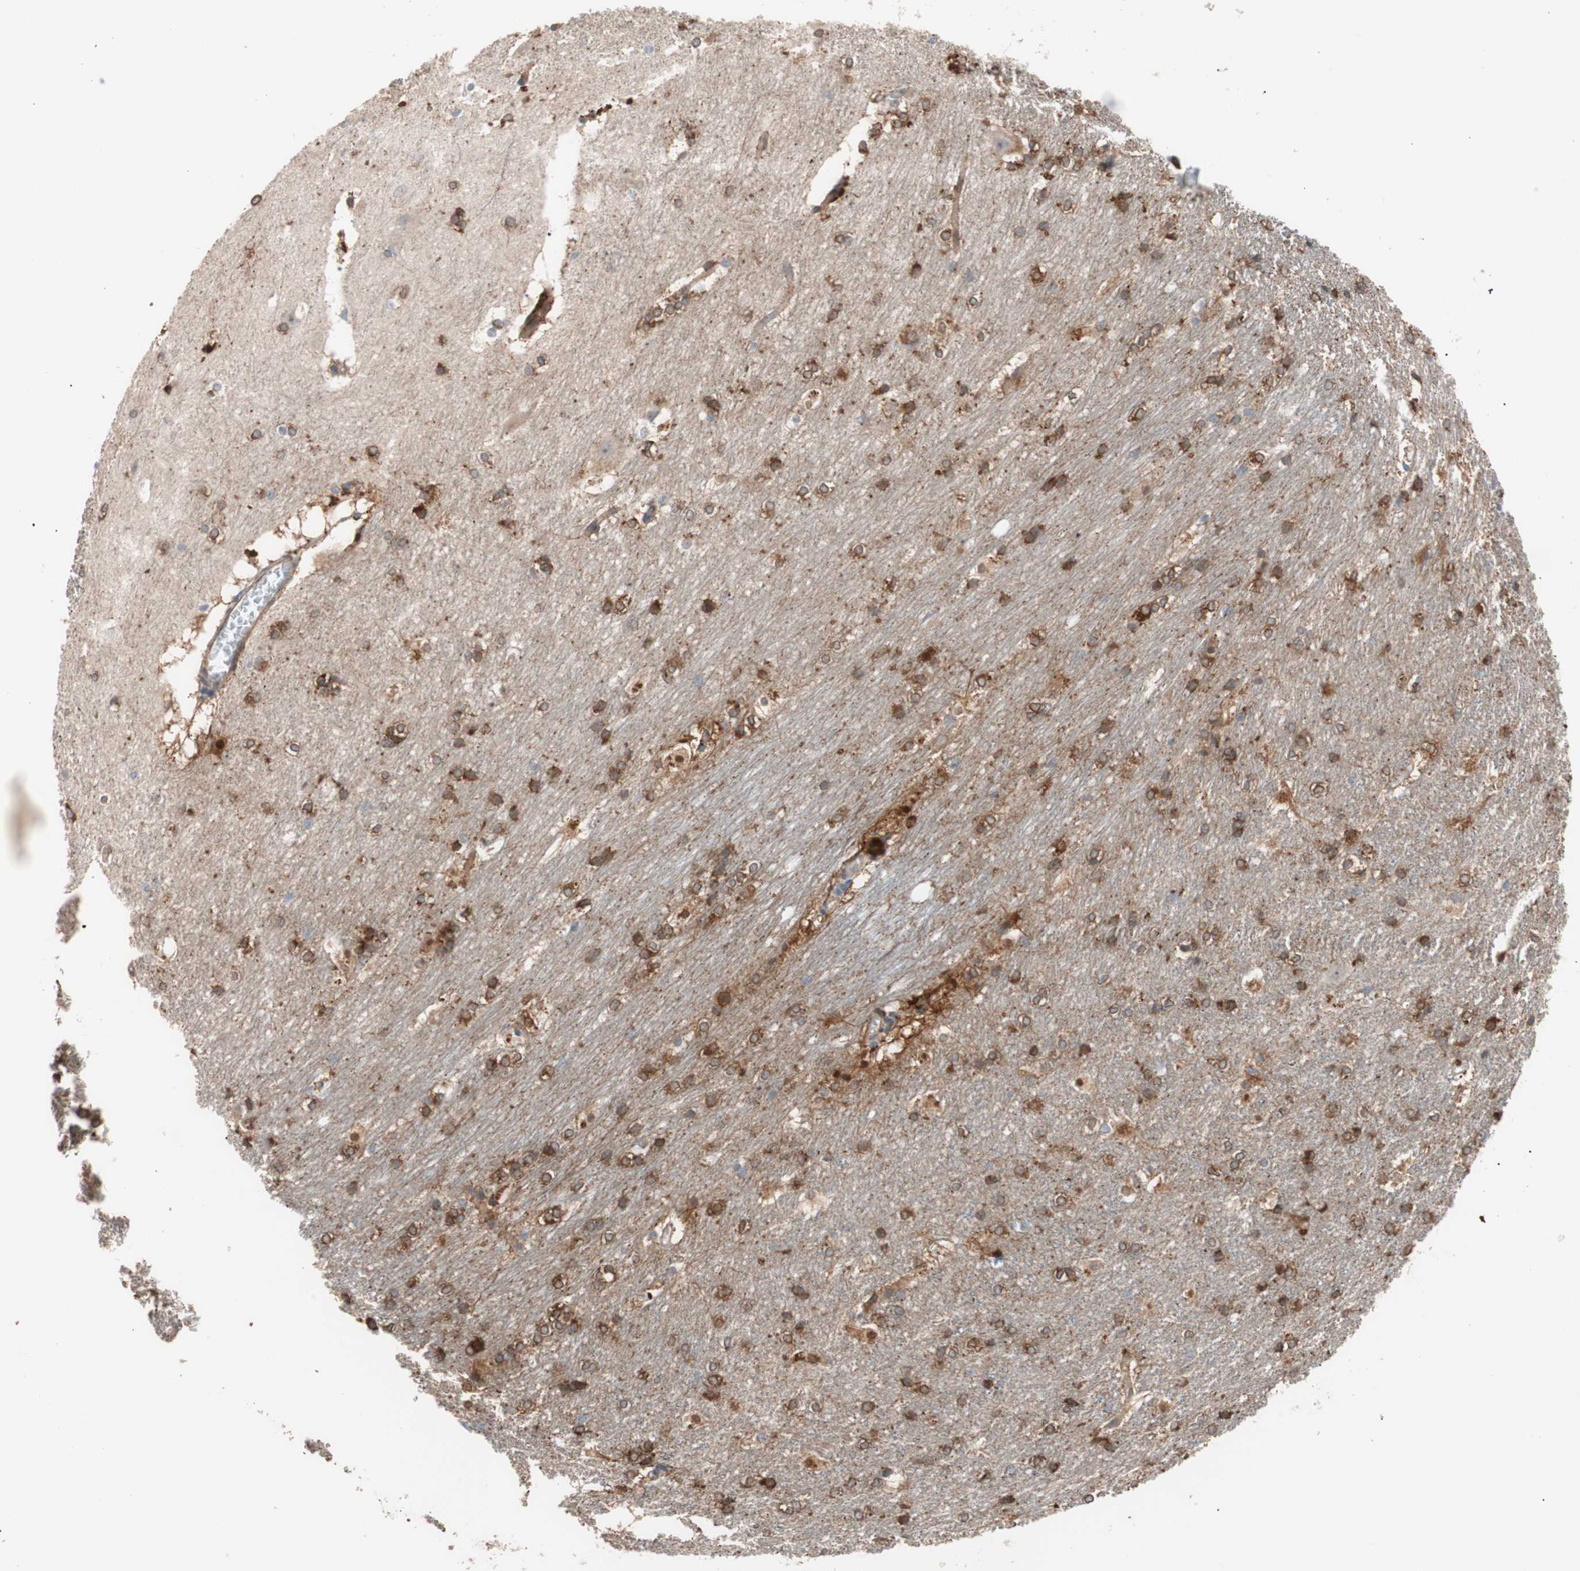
{"staining": {"intensity": "moderate", "quantity": "25%-75%", "location": "cytoplasmic/membranous"}, "tissue": "hippocampus", "cell_type": "Glial cells", "image_type": "normal", "snomed": [{"axis": "morphology", "description": "Normal tissue, NOS"}, {"axis": "topography", "description": "Hippocampus"}], "caption": "Immunohistochemistry photomicrograph of normal hippocampus: human hippocampus stained using immunohistochemistry exhibits medium levels of moderate protein expression localized specifically in the cytoplasmic/membranous of glial cells, appearing as a cytoplasmic/membranous brown color.", "gene": "SMG1", "patient": {"sex": "female", "age": 19}}